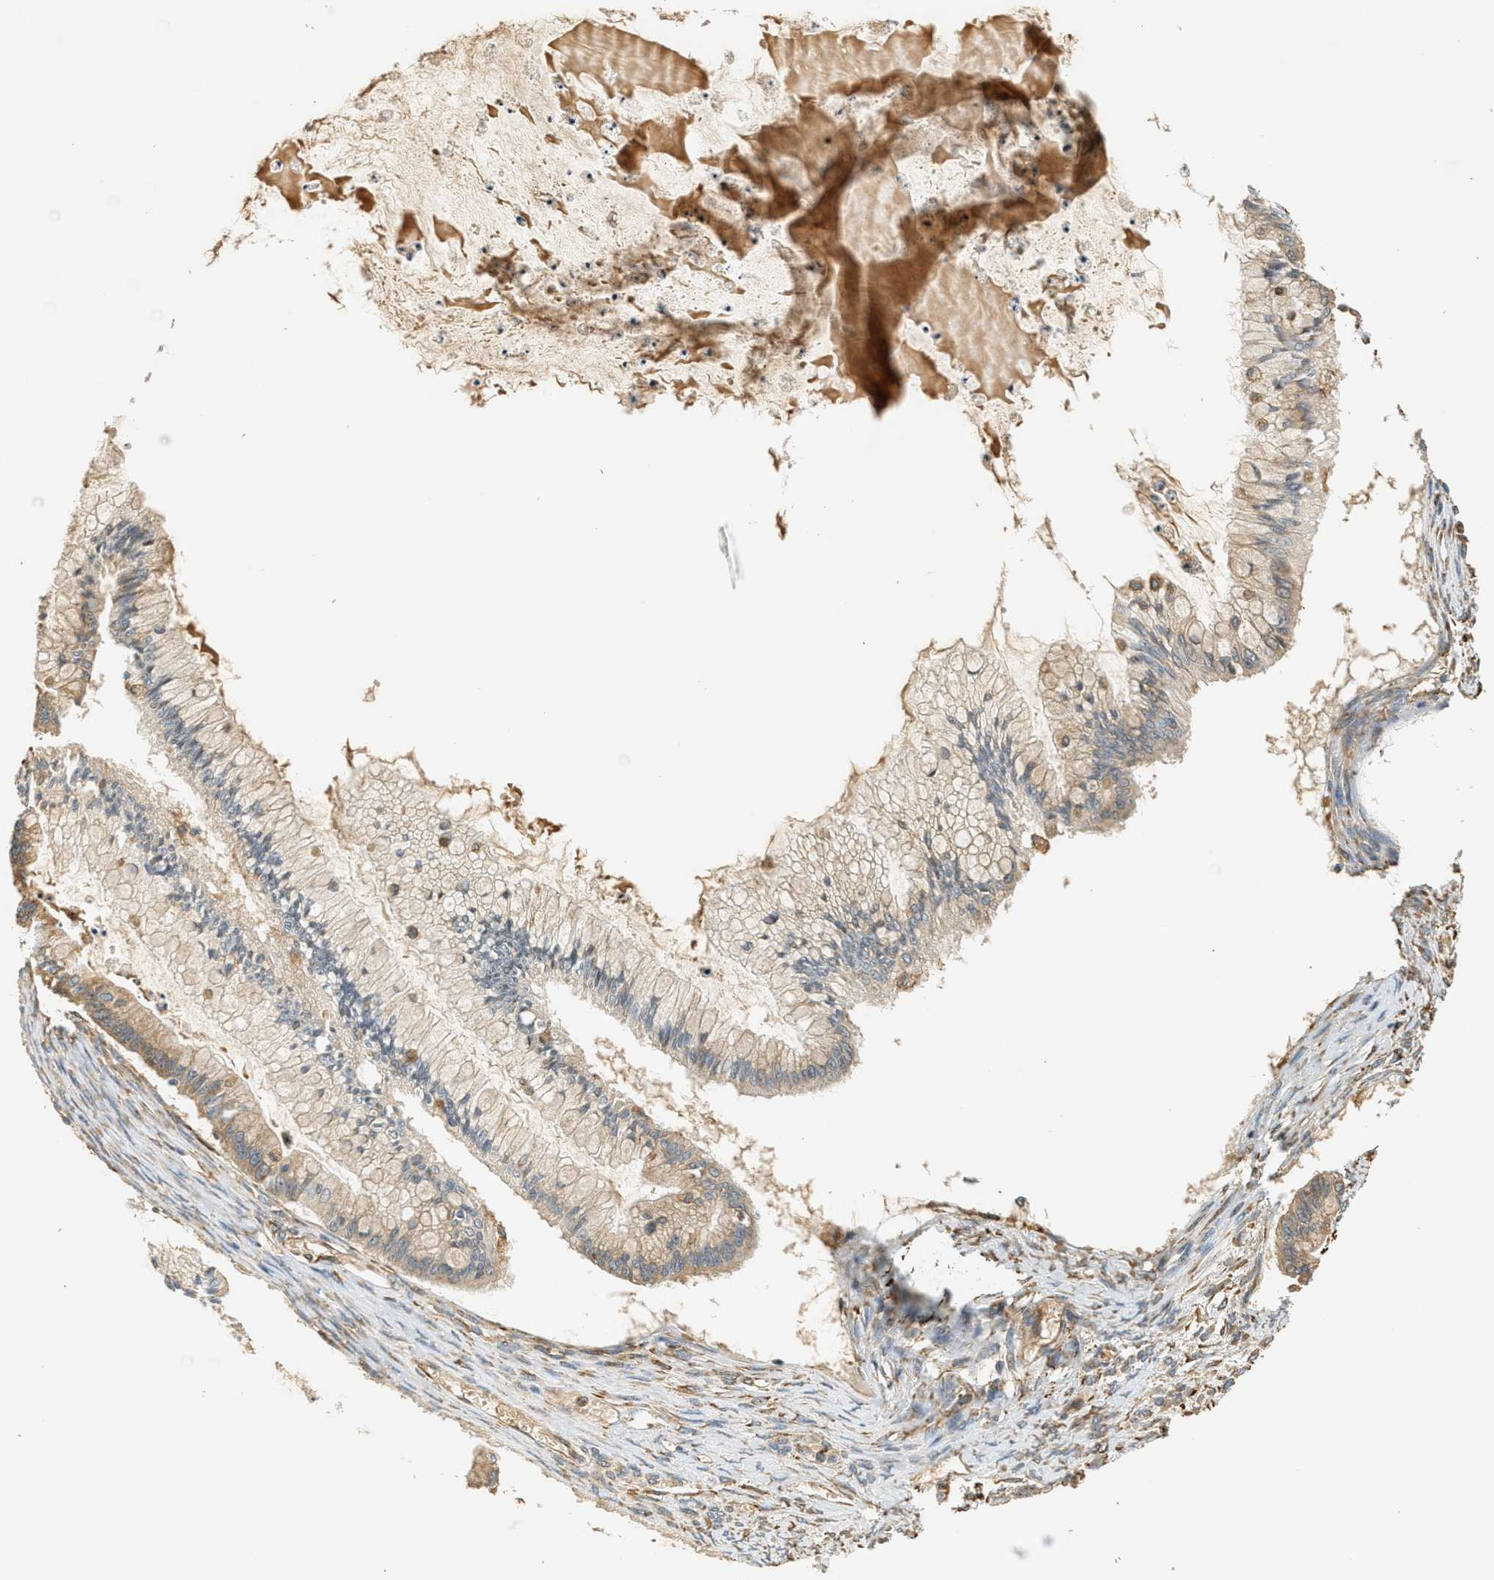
{"staining": {"intensity": "weak", "quantity": ">75%", "location": "cytoplasmic/membranous"}, "tissue": "ovarian cancer", "cell_type": "Tumor cells", "image_type": "cancer", "snomed": [{"axis": "morphology", "description": "Cystadenocarcinoma, mucinous, NOS"}, {"axis": "topography", "description": "Ovary"}], "caption": "Immunohistochemical staining of human mucinous cystadenocarcinoma (ovarian) reveals low levels of weak cytoplasmic/membranous protein positivity in approximately >75% of tumor cells. The protein of interest is shown in brown color, while the nuclei are stained blue.", "gene": "PDK1", "patient": {"sex": "female", "age": 57}}